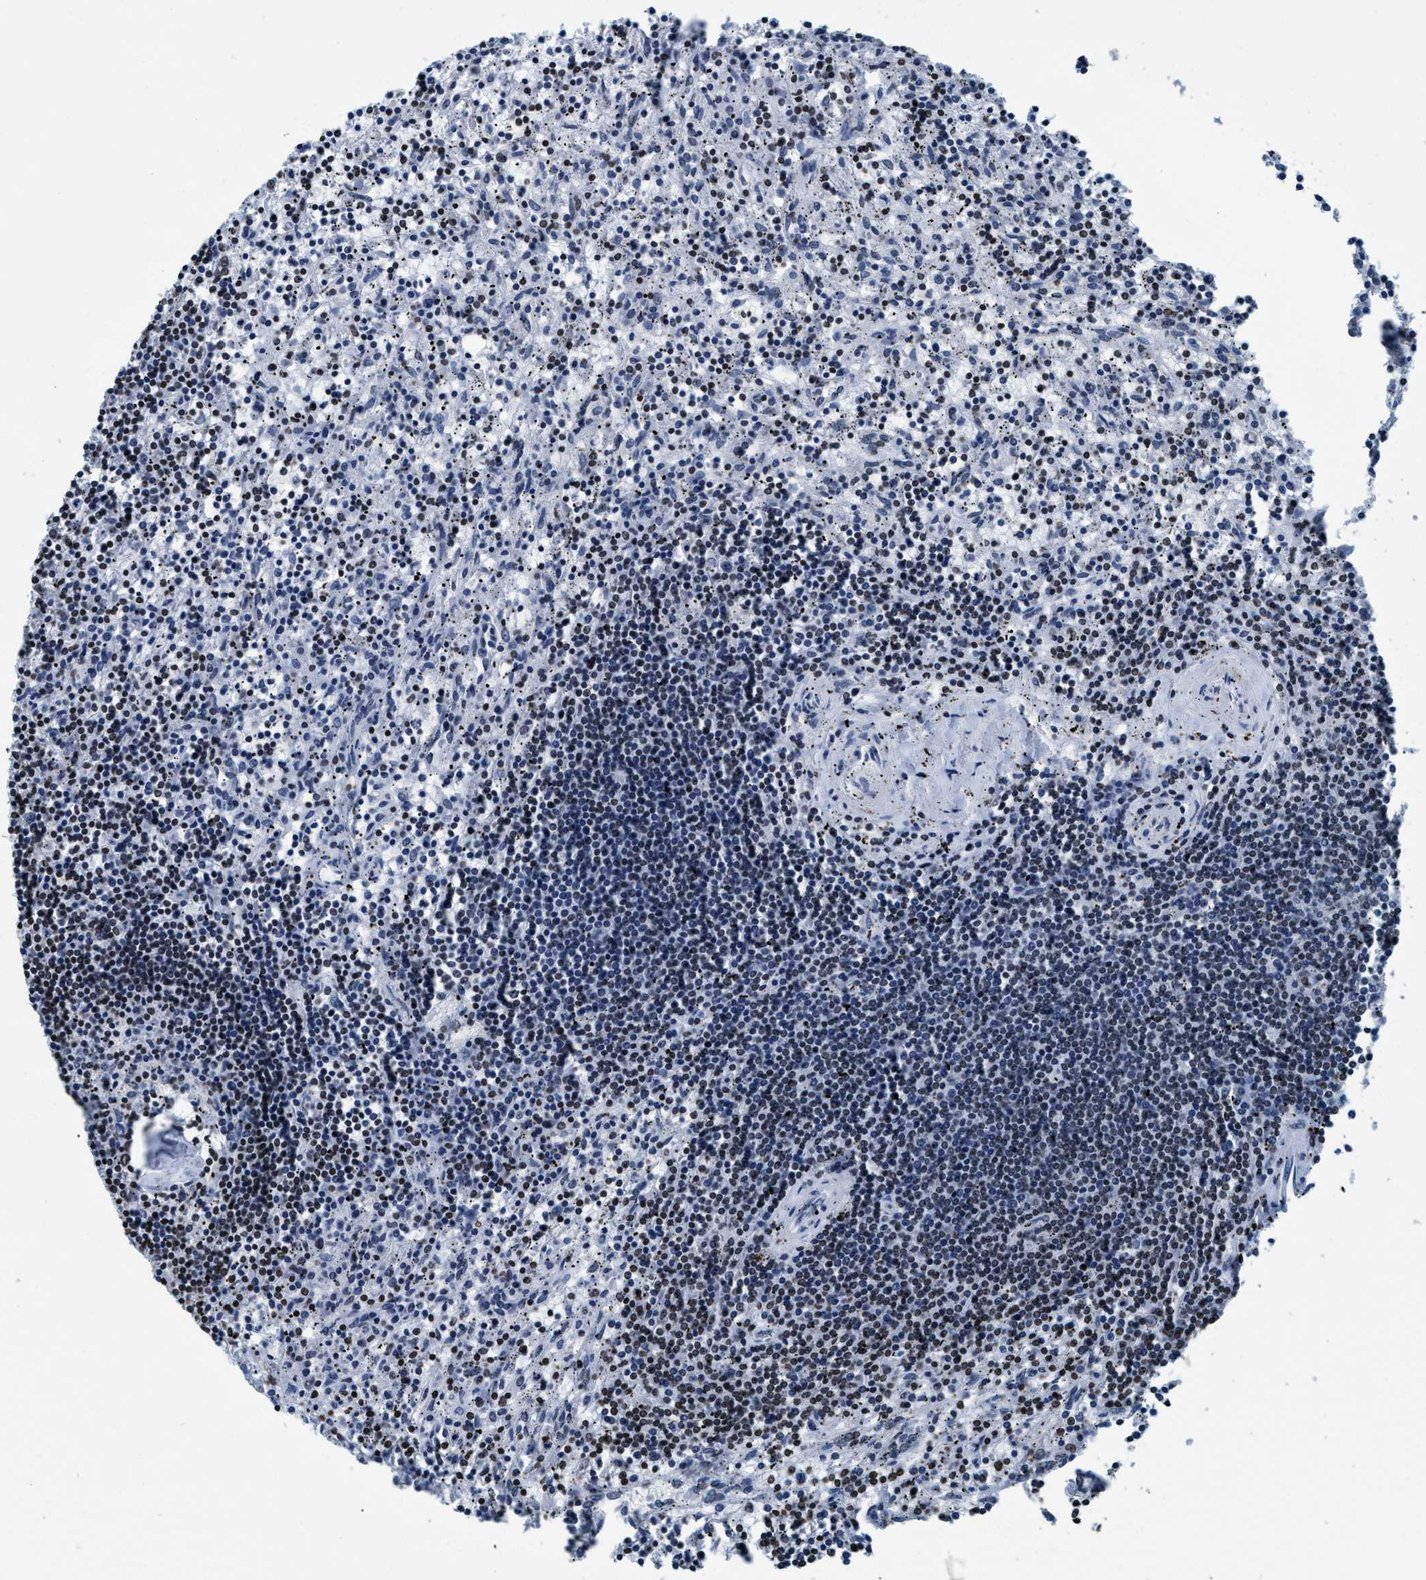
{"staining": {"intensity": "weak", "quantity": "<25%", "location": "nuclear"}, "tissue": "lymphoma", "cell_type": "Tumor cells", "image_type": "cancer", "snomed": [{"axis": "morphology", "description": "Malignant lymphoma, non-Hodgkin's type, Low grade"}, {"axis": "topography", "description": "Spleen"}], "caption": "Lymphoma was stained to show a protein in brown. There is no significant staining in tumor cells. The staining was performed using DAB to visualize the protein expression in brown, while the nuclei were stained in blue with hematoxylin (Magnification: 20x).", "gene": "CCNE2", "patient": {"sex": "male", "age": 76}}